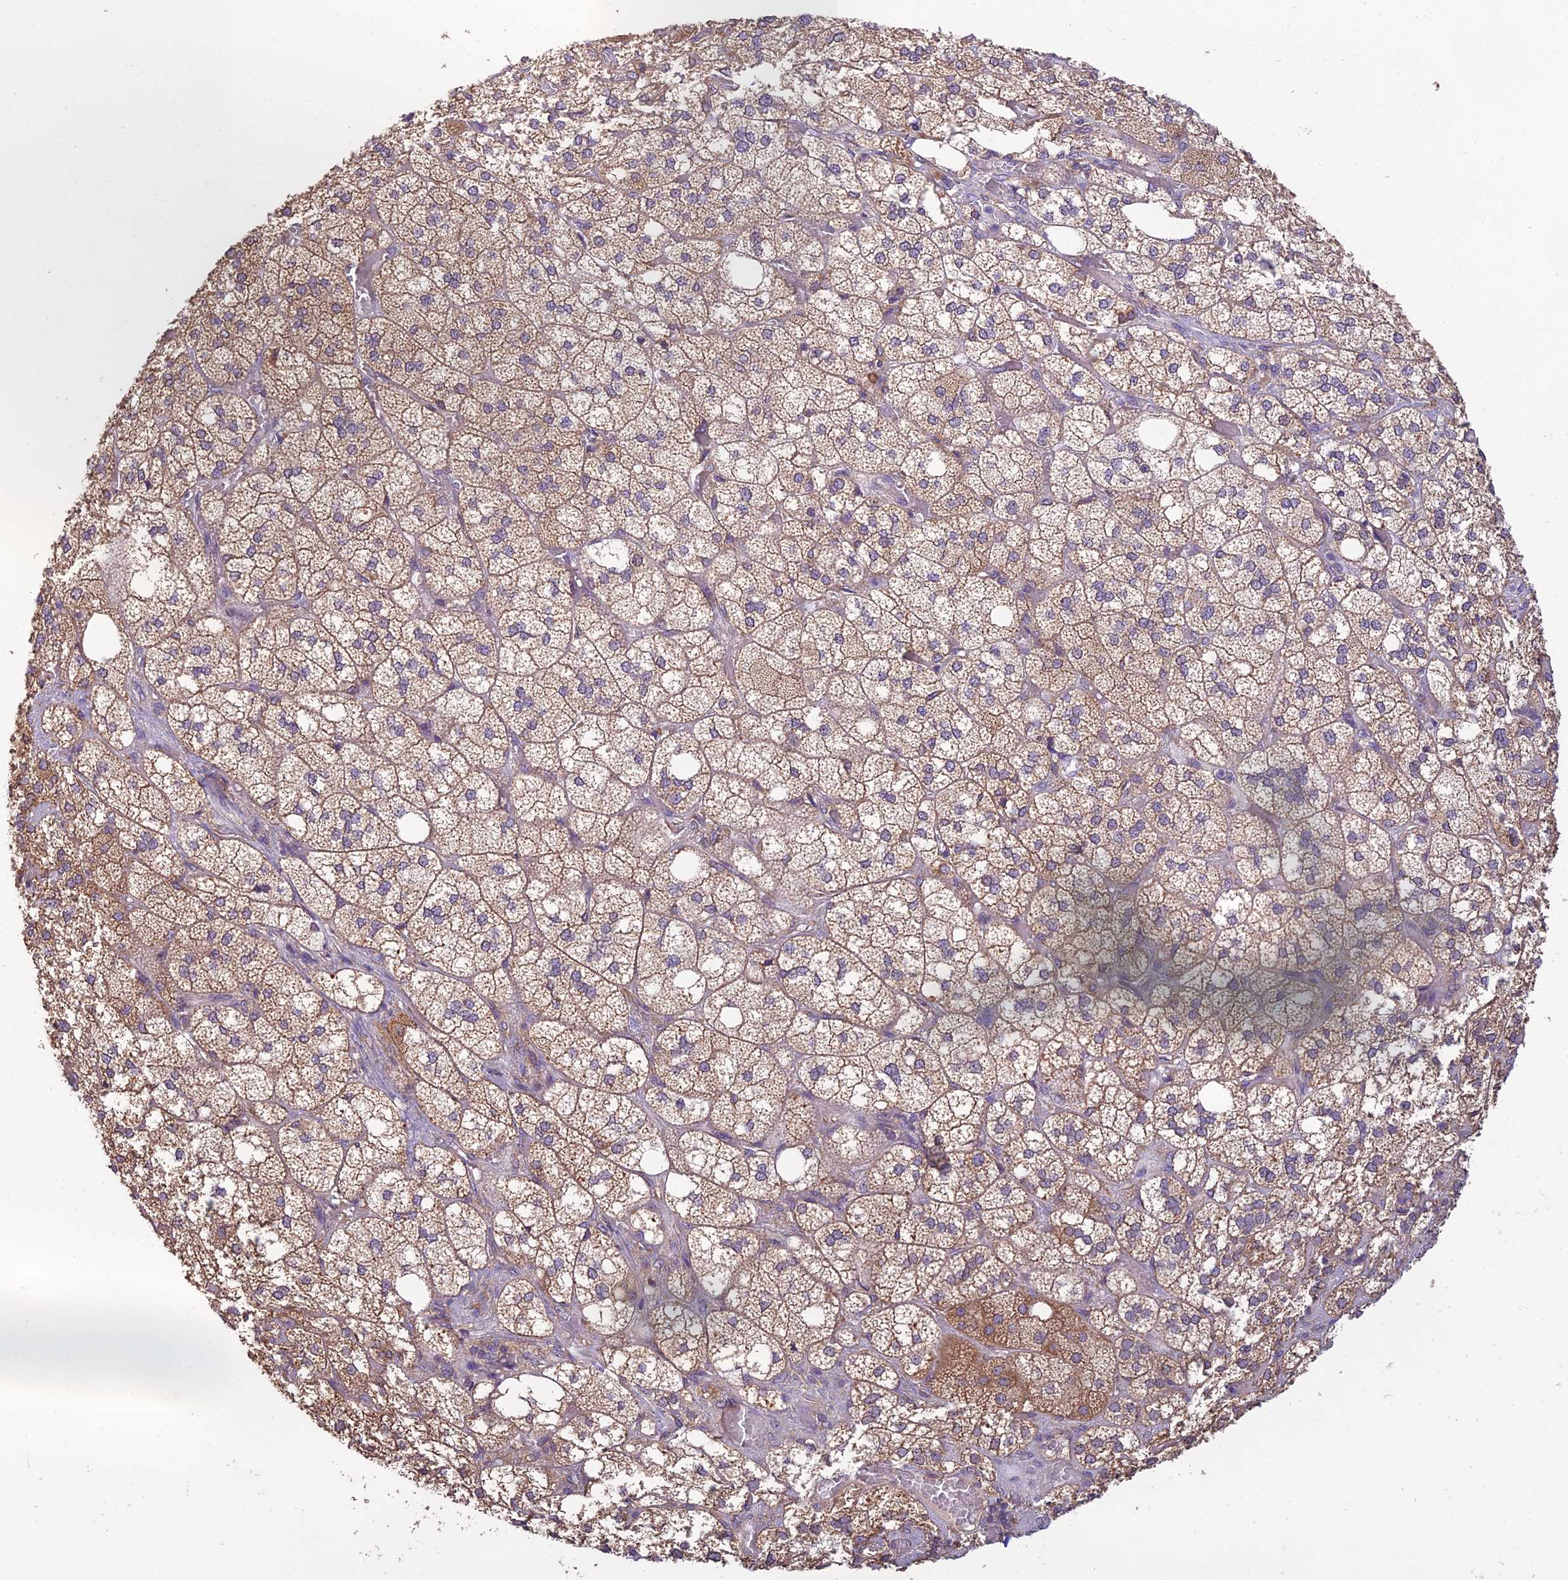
{"staining": {"intensity": "moderate", "quantity": "25%-75%", "location": "cytoplasmic/membranous"}, "tissue": "adrenal gland", "cell_type": "Glandular cells", "image_type": "normal", "snomed": [{"axis": "morphology", "description": "Normal tissue, NOS"}, {"axis": "topography", "description": "Adrenal gland"}], "caption": "Protein expression analysis of normal human adrenal gland reveals moderate cytoplasmic/membranous positivity in approximately 25%-75% of glandular cells.", "gene": "MRNIP", "patient": {"sex": "male", "age": 61}}